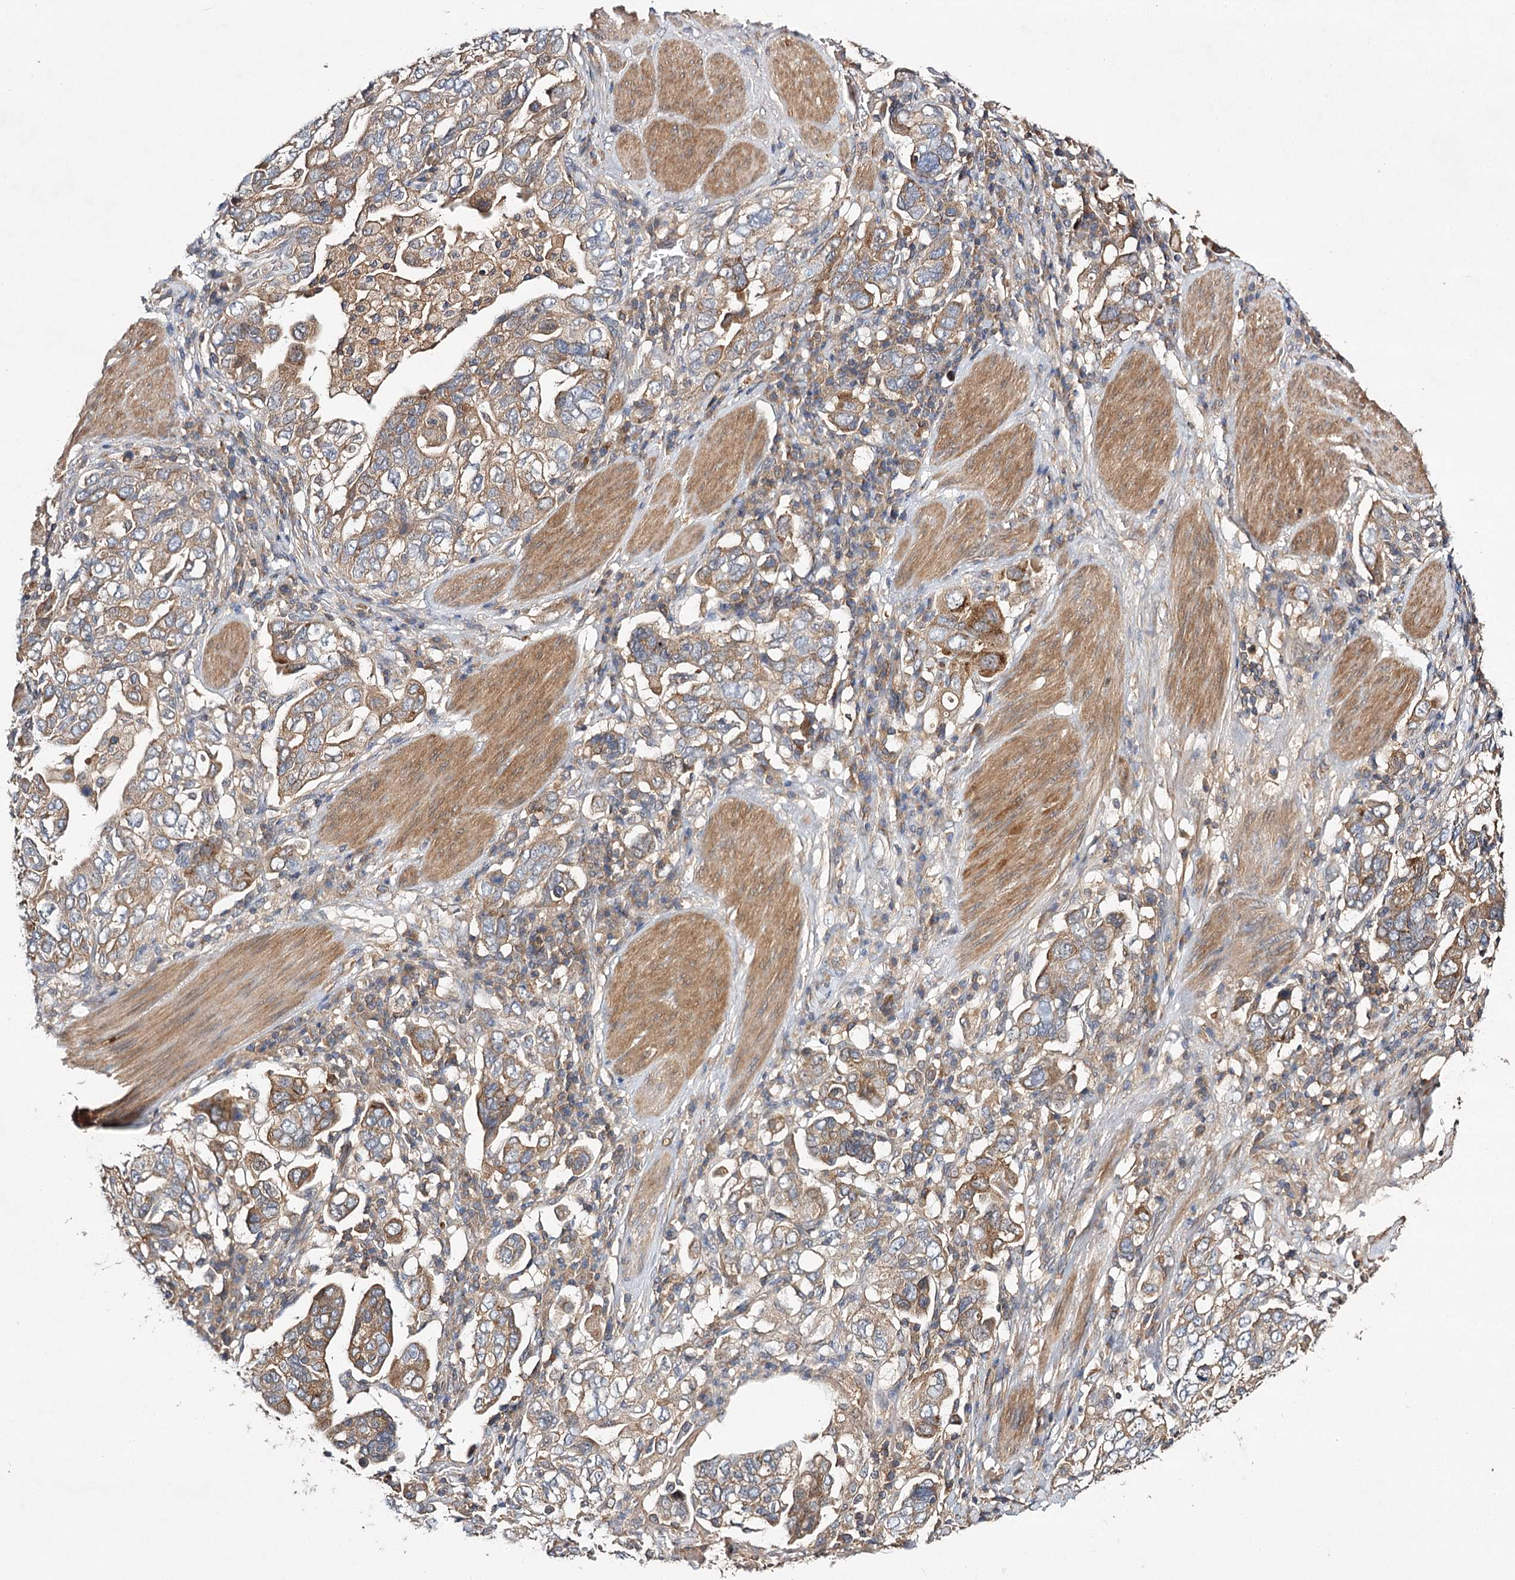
{"staining": {"intensity": "moderate", "quantity": ">75%", "location": "cytoplasmic/membranous"}, "tissue": "stomach cancer", "cell_type": "Tumor cells", "image_type": "cancer", "snomed": [{"axis": "morphology", "description": "Adenocarcinoma, NOS"}, {"axis": "topography", "description": "Stomach, upper"}], "caption": "Immunohistochemical staining of human stomach adenocarcinoma shows medium levels of moderate cytoplasmic/membranous positivity in about >75% of tumor cells. (Stains: DAB (3,3'-diaminobenzidine) in brown, nuclei in blue, Microscopy: brightfield microscopy at high magnification).", "gene": "LSS", "patient": {"sex": "male", "age": 62}}